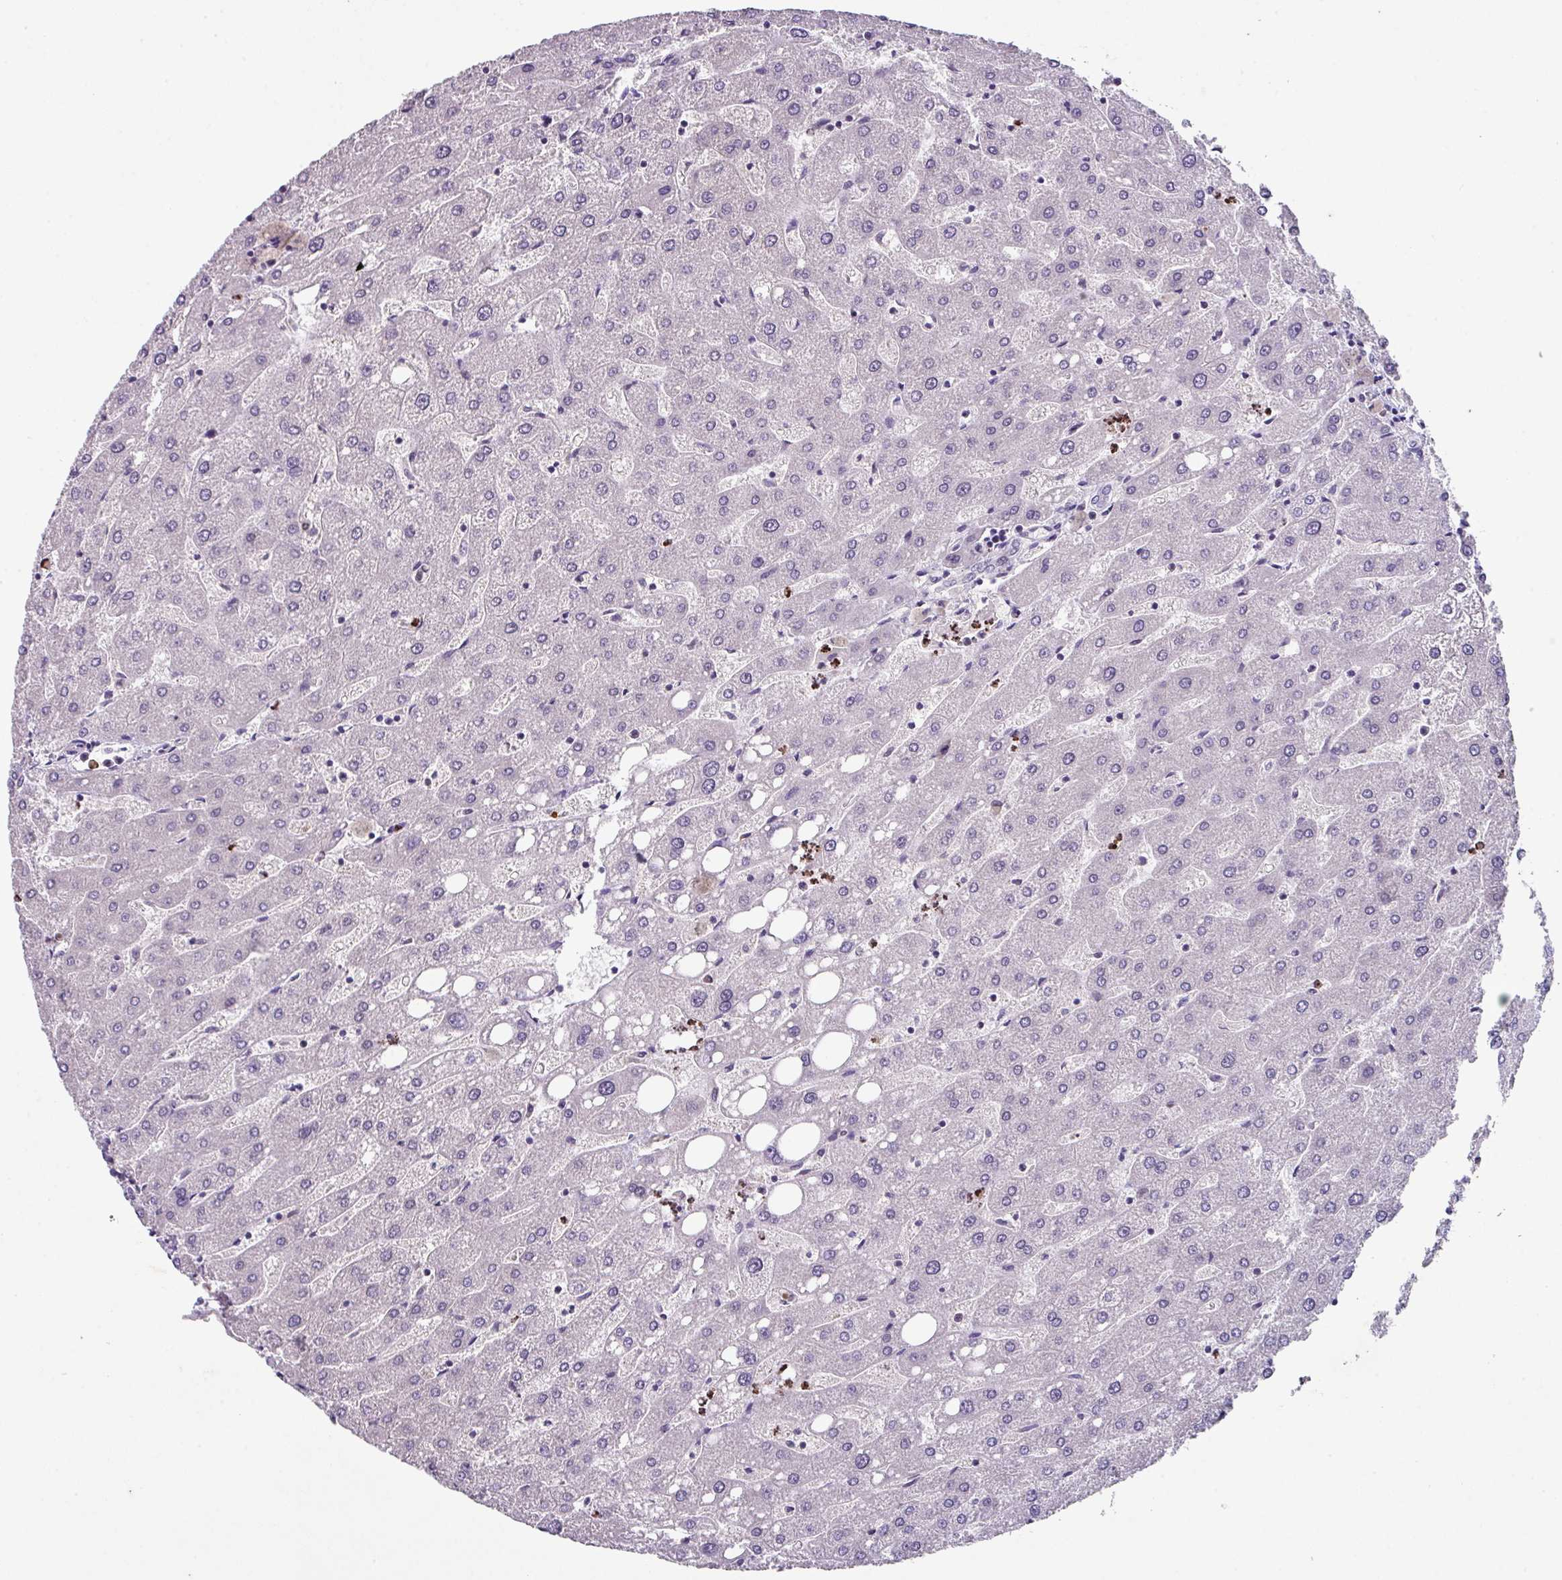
{"staining": {"intensity": "negative", "quantity": "none", "location": "none"}, "tissue": "liver", "cell_type": "Cholangiocytes", "image_type": "normal", "snomed": [{"axis": "morphology", "description": "Normal tissue, NOS"}, {"axis": "topography", "description": "Liver"}], "caption": "Protein analysis of normal liver displays no significant expression in cholangiocytes.", "gene": "ZFP3", "patient": {"sex": "male", "age": 67}}